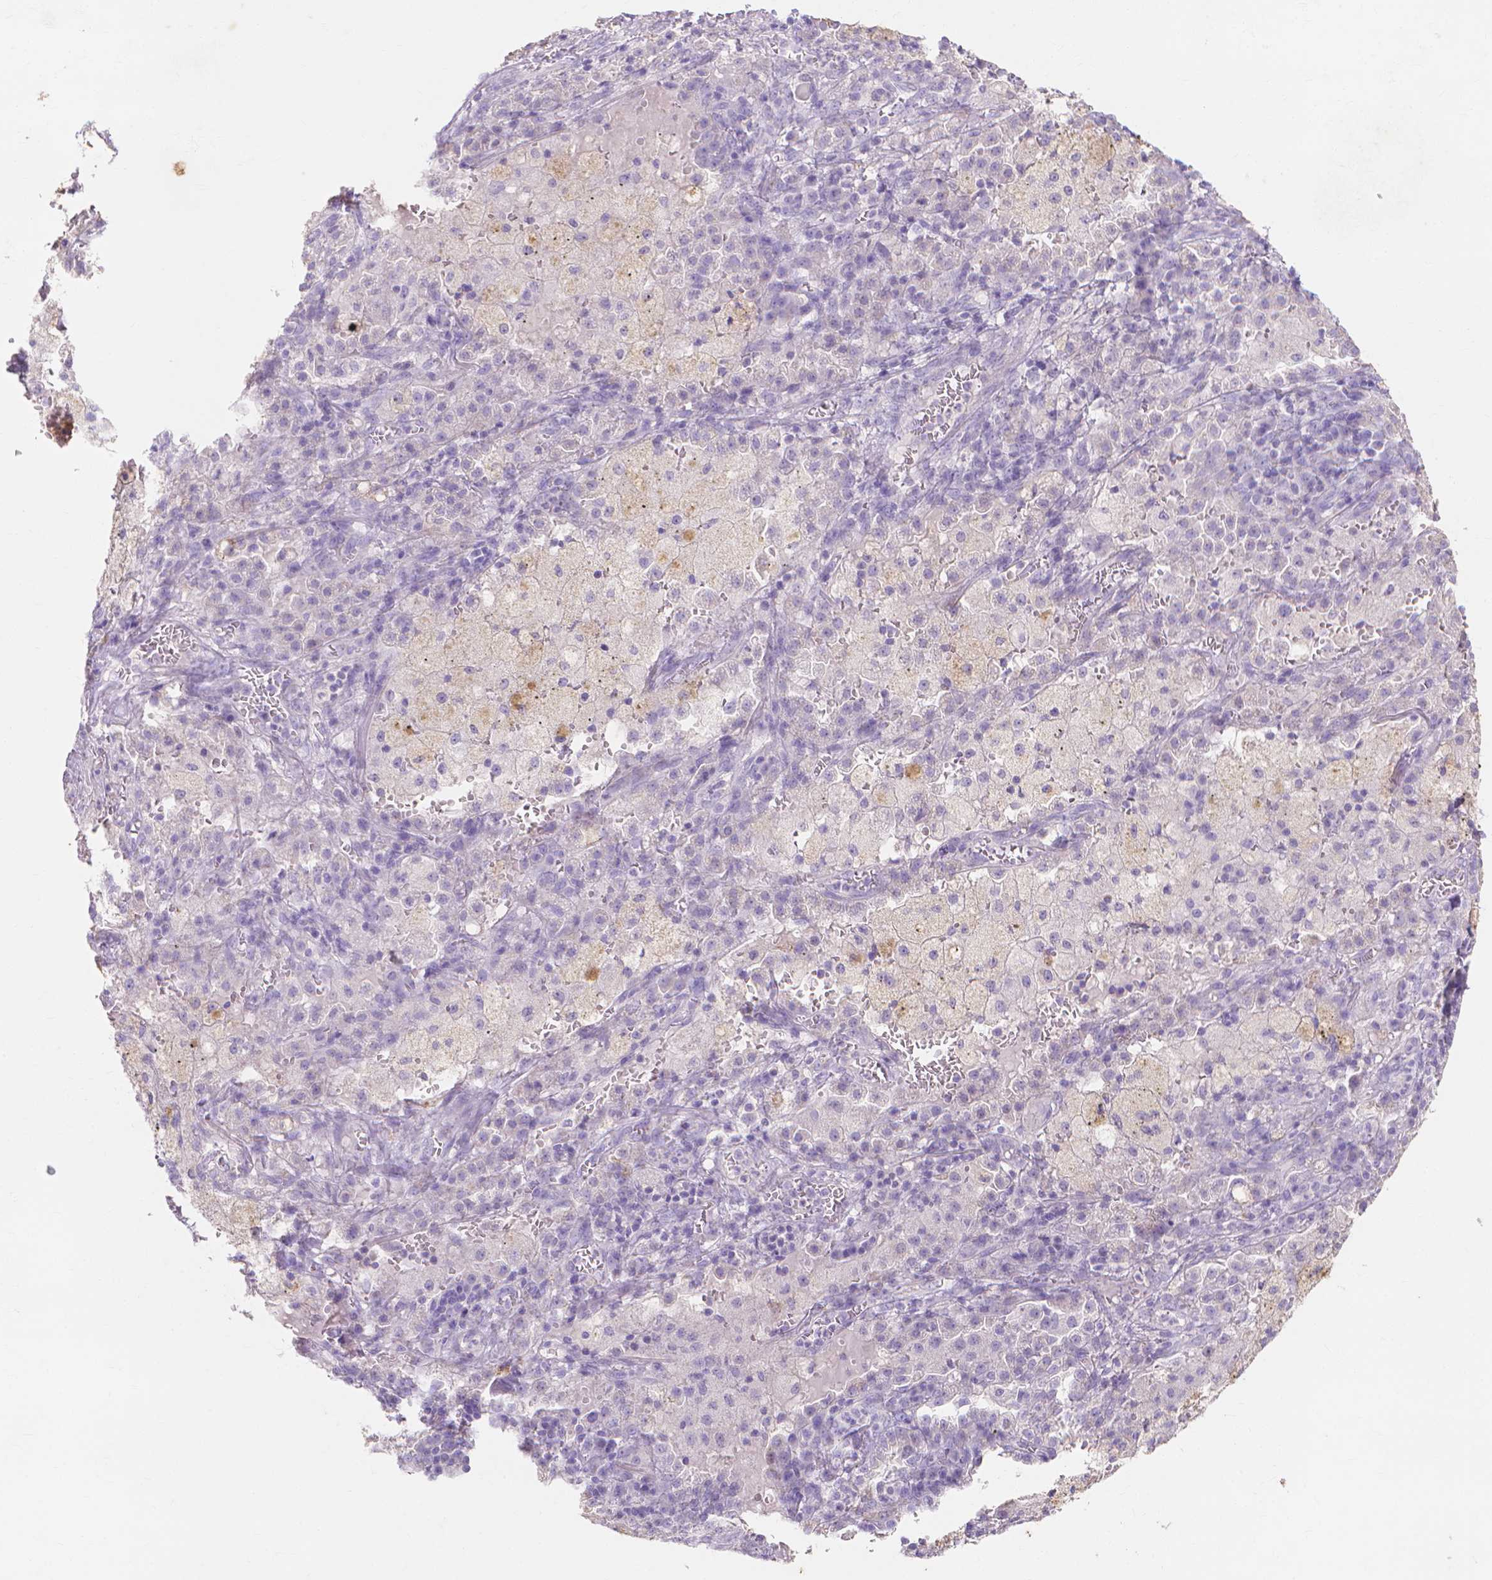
{"staining": {"intensity": "negative", "quantity": "none", "location": "none"}, "tissue": "lung cancer", "cell_type": "Tumor cells", "image_type": "cancer", "snomed": [{"axis": "morphology", "description": "Adenocarcinoma, NOS"}, {"axis": "topography", "description": "Lung"}], "caption": "High power microscopy histopathology image of an IHC histopathology image of lung cancer (adenocarcinoma), revealing no significant staining in tumor cells.", "gene": "MMP11", "patient": {"sex": "male", "age": 57}}